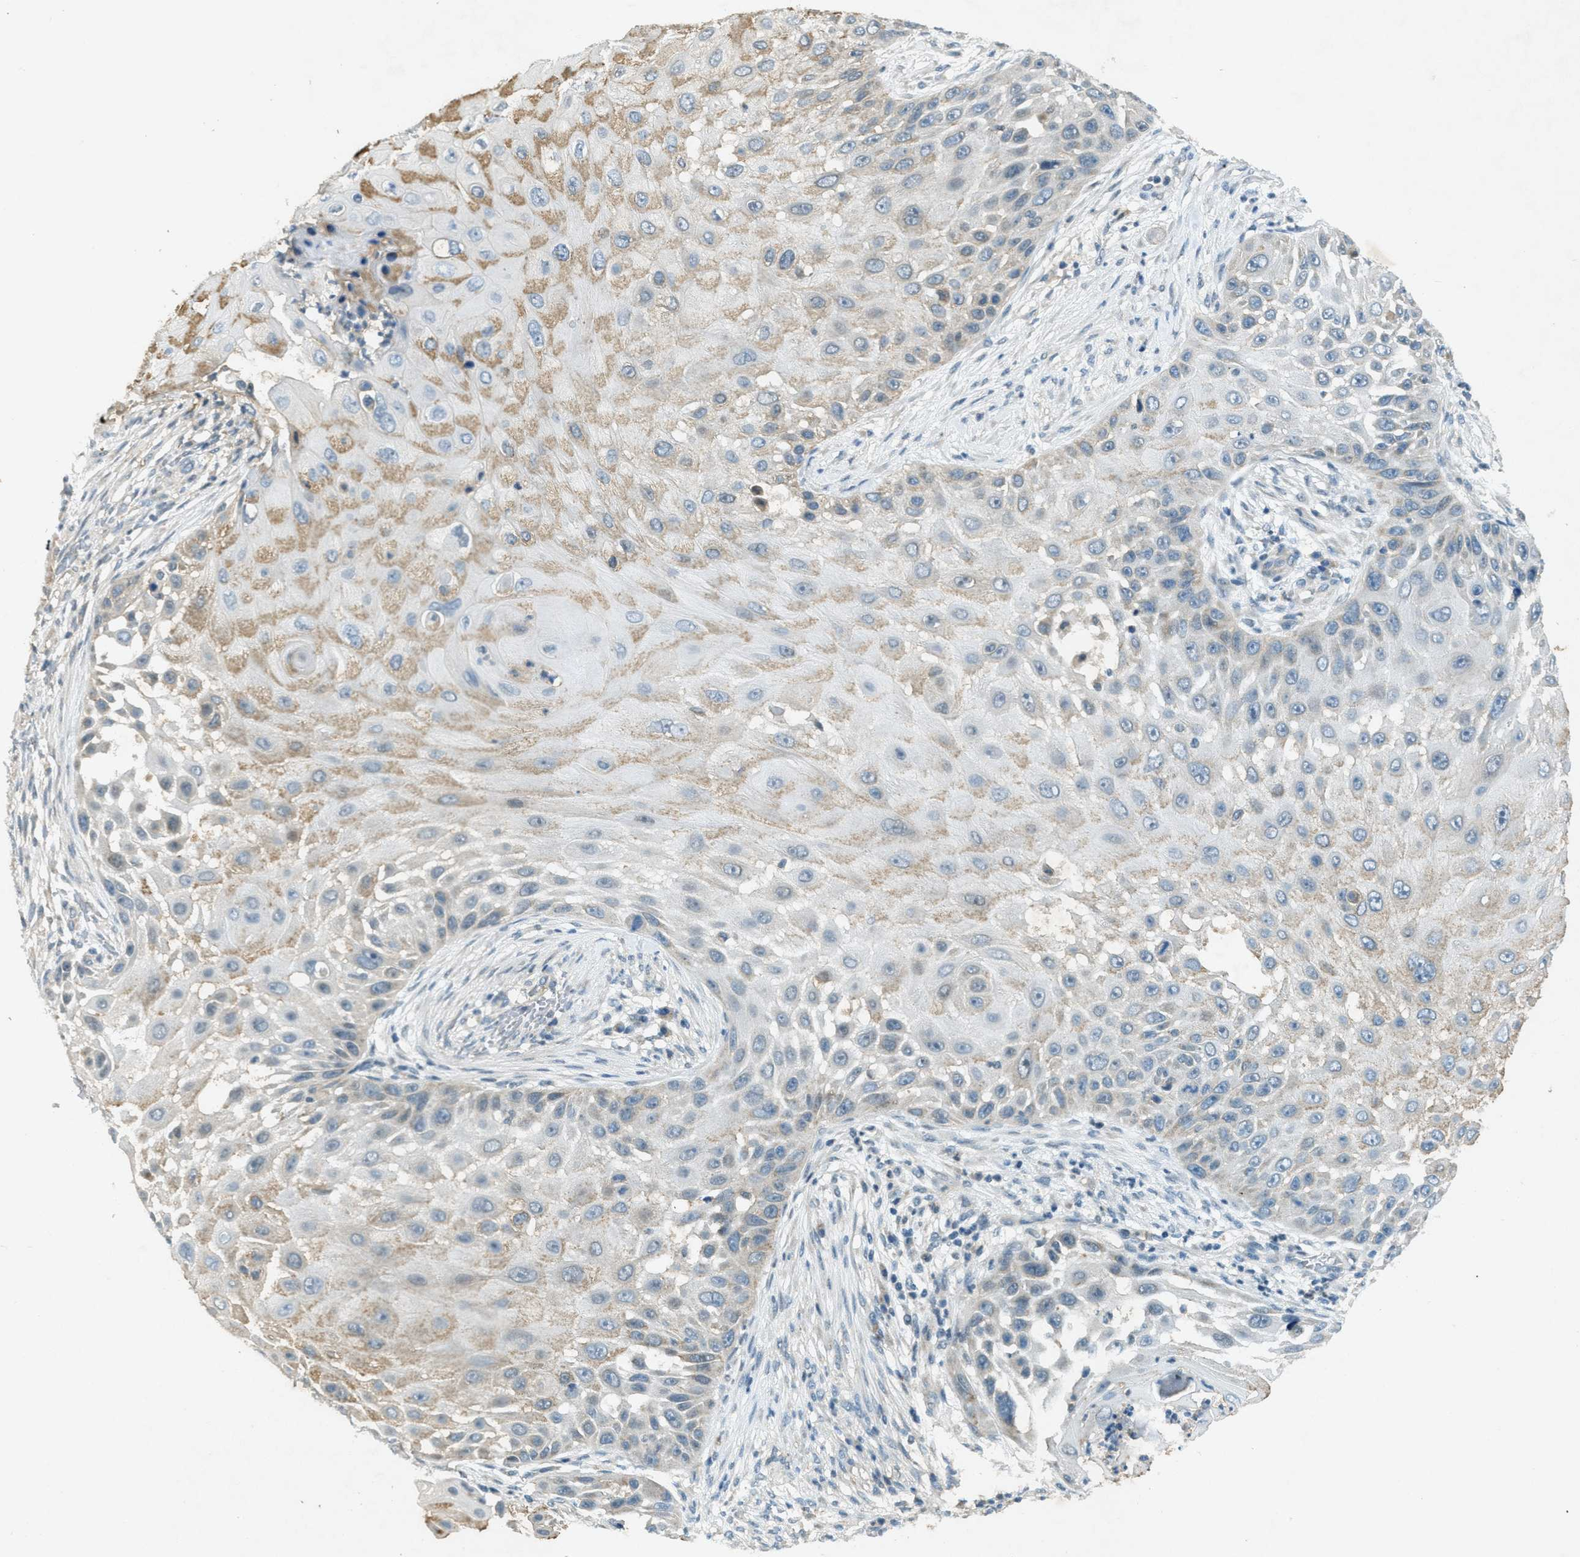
{"staining": {"intensity": "weak", "quantity": "<25%", "location": "cytoplasmic/membranous"}, "tissue": "skin cancer", "cell_type": "Tumor cells", "image_type": "cancer", "snomed": [{"axis": "morphology", "description": "Squamous cell carcinoma, NOS"}, {"axis": "topography", "description": "Skin"}], "caption": "IHC photomicrograph of squamous cell carcinoma (skin) stained for a protein (brown), which shows no staining in tumor cells.", "gene": "TCF20", "patient": {"sex": "female", "age": 44}}